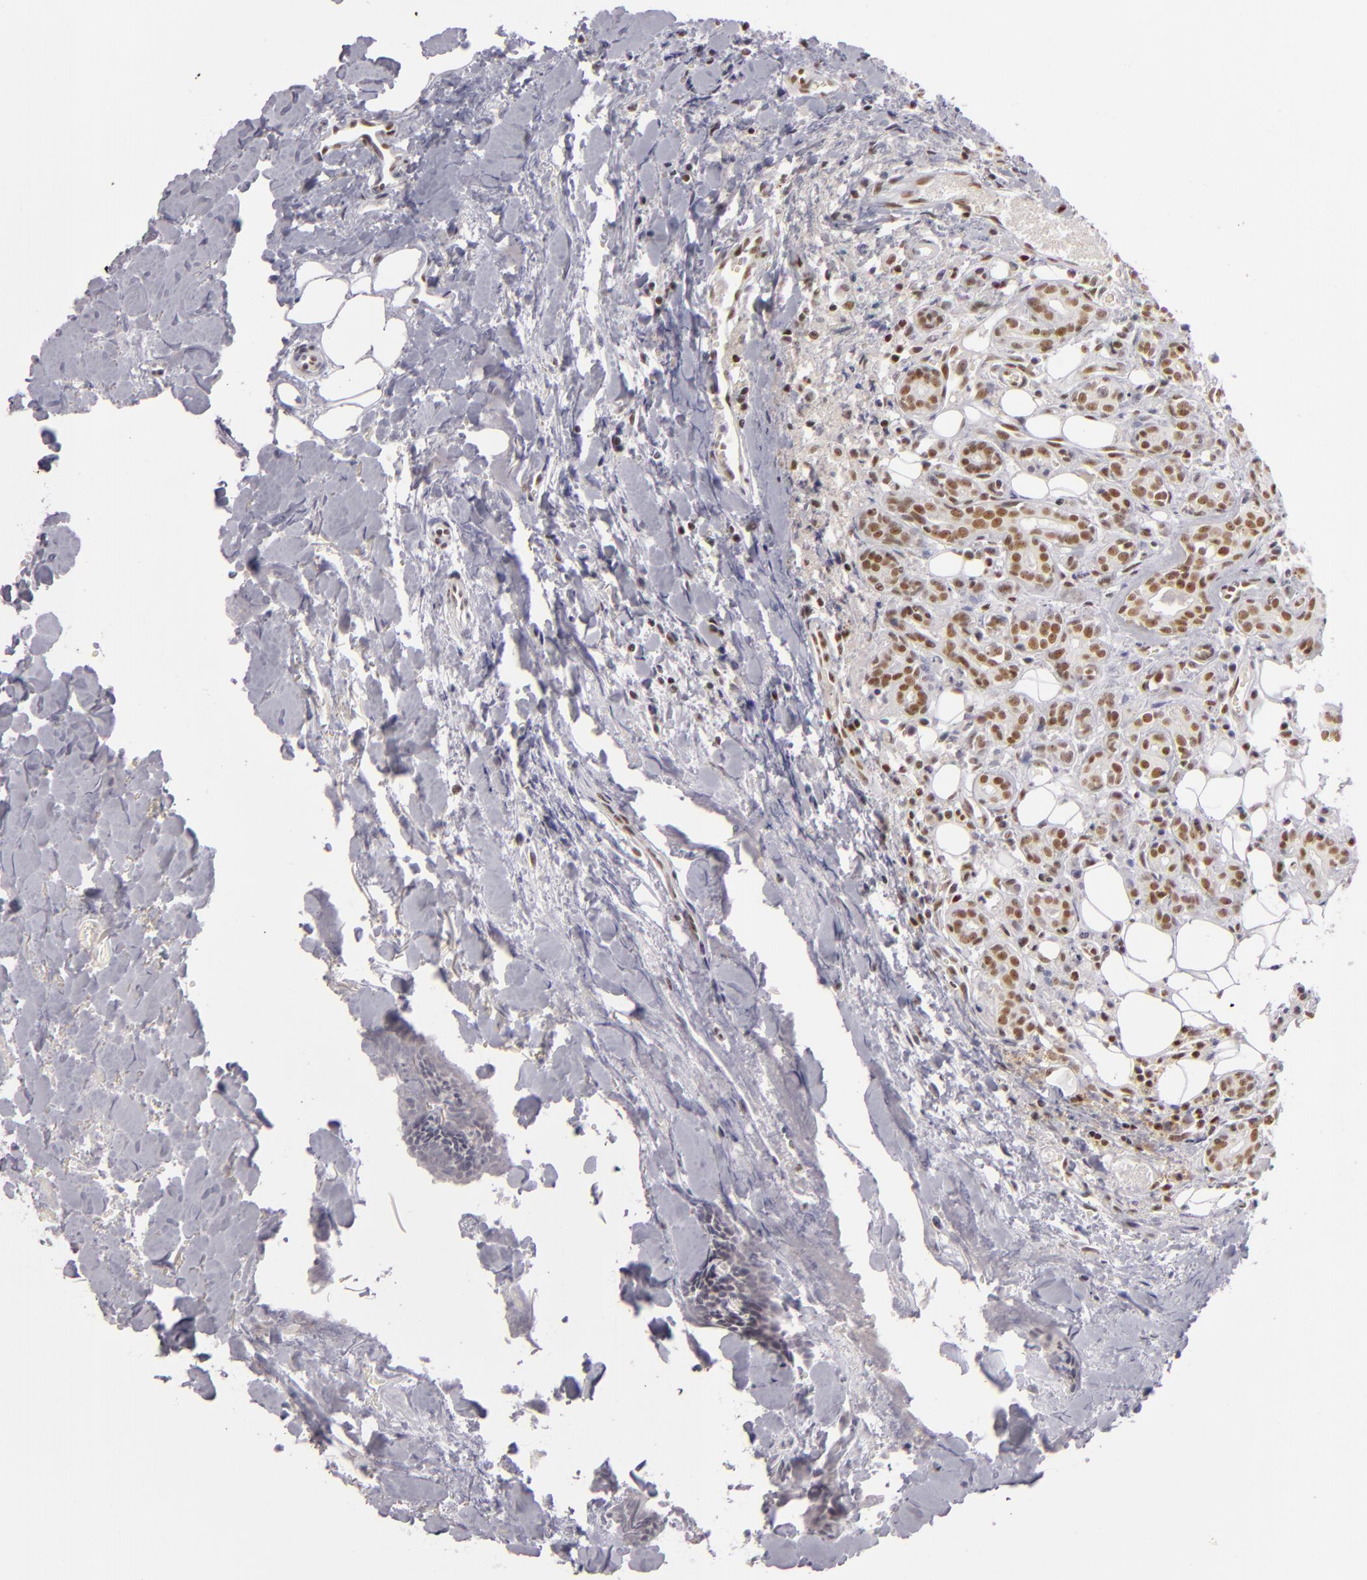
{"staining": {"intensity": "strong", "quantity": ">75%", "location": "nuclear"}, "tissue": "head and neck cancer", "cell_type": "Tumor cells", "image_type": "cancer", "snomed": [{"axis": "morphology", "description": "Squamous cell carcinoma, NOS"}, {"axis": "topography", "description": "Salivary gland"}, {"axis": "topography", "description": "Head-Neck"}], "caption": "Protein staining by immunohistochemistry (IHC) demonstrates strong nuclear staining in about >75% of tumor cells in head and neck cancer (squamous cell carcinoma).", "gene": "DAXX", "patient": {"sex": "male", "age": 70}}